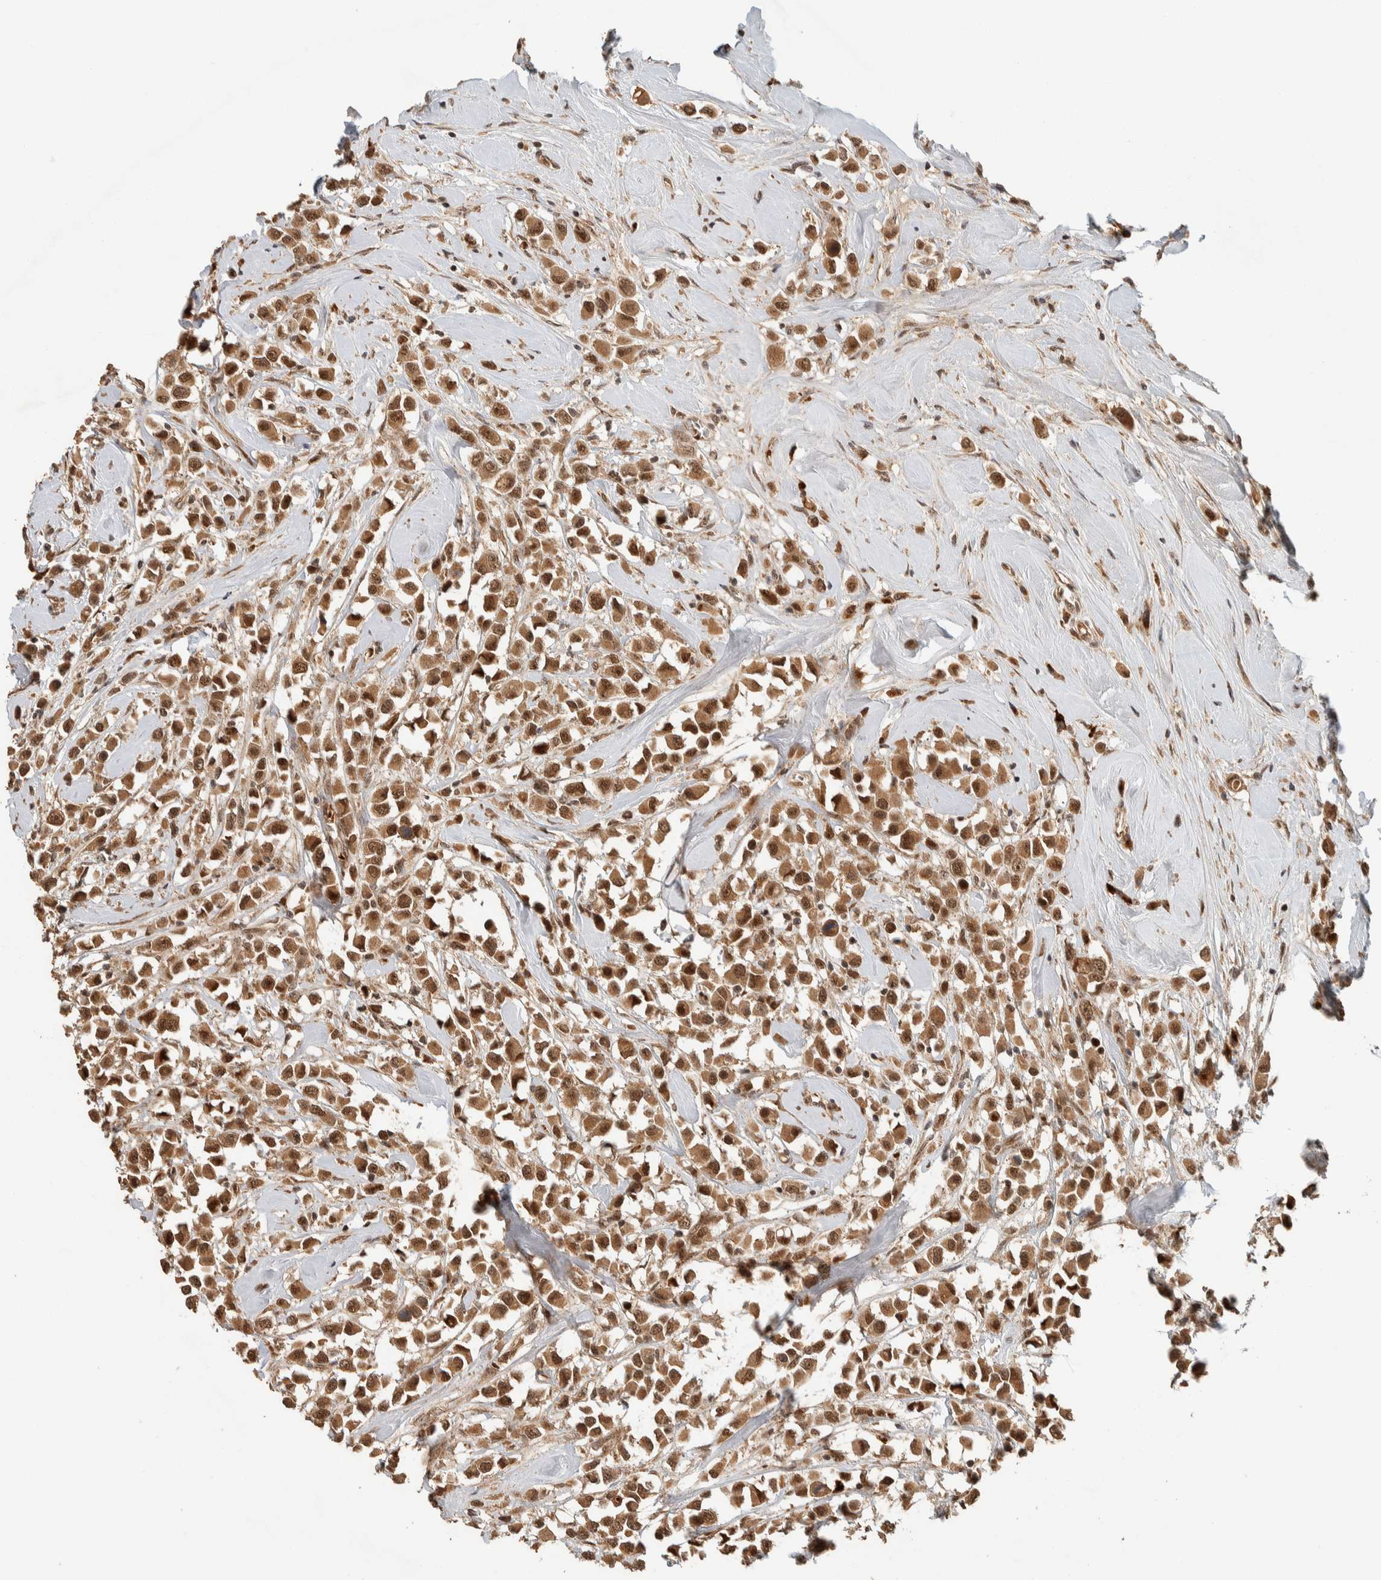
{"staining": {"intensity": "moderate", "quantity": ">75%", "location": "cytoplasmic/membranous,nuclear"}, "tissue": "breast cancer", "cell_type": "Tumor cells", "image_type": "cancer", "snomed": [{"axis": "morphology", "description": "Duct carcinoma"}, {"axis": "topography", "description": "Breast"}], "caption": "Breast invasive ductal carcinoma stained for a protein reveals moderate cytoplasmic/membranous and nuclear positivity in tumor cells.", "gene": "ZBTB2", "patient": {"sex": "female", "age": 61}}